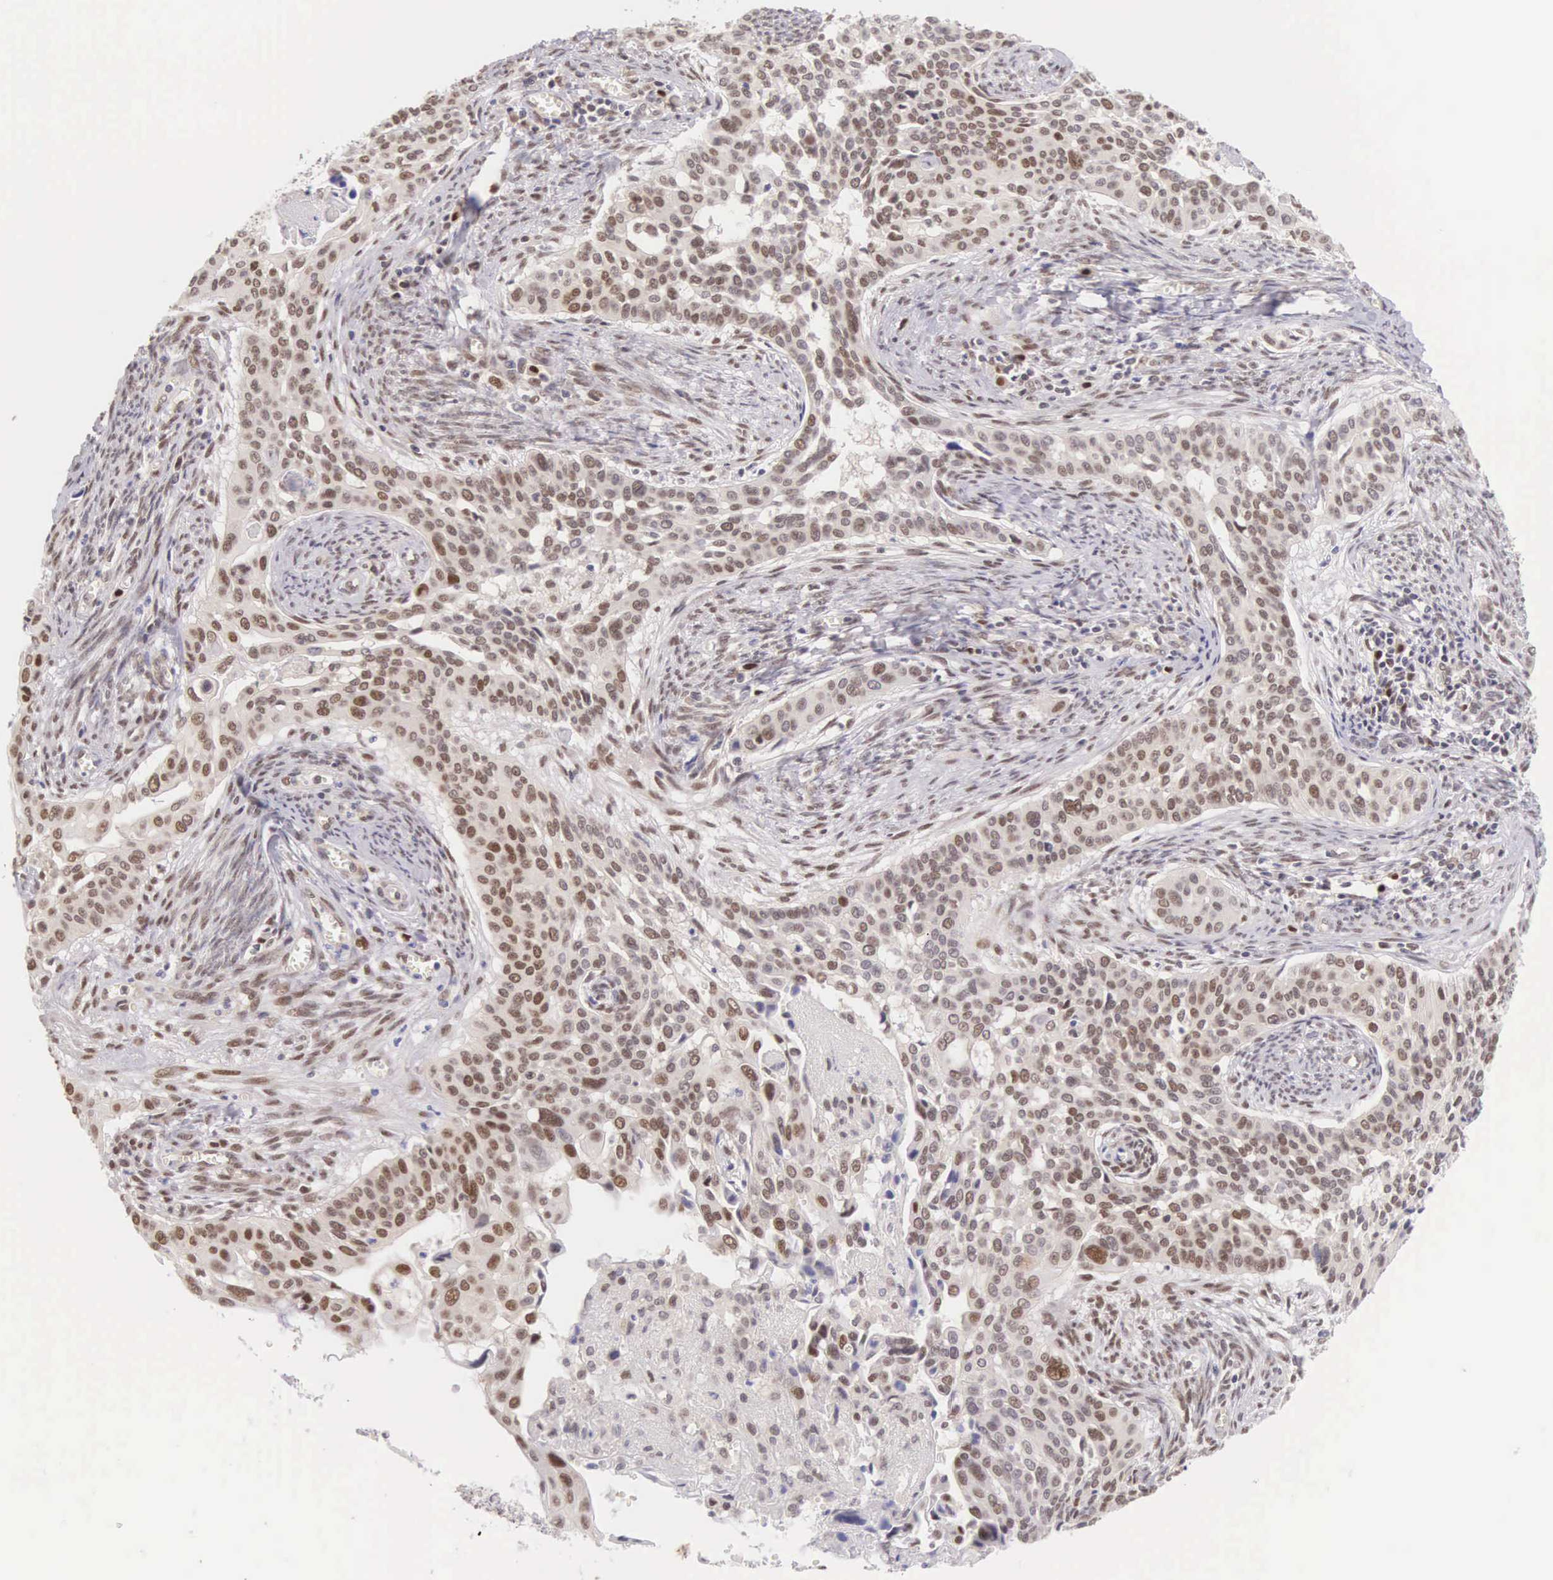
{"staining": {"intensity": "moderate", "quantity": ">75%", "location": "nuclear"}, "tissue": "cervical cancer", "cell_type": "Tumor cells", "image_type": "cancer", "snomed": [{"axis": "morphology", "description": "Squamous cell carcinoma, NOS"}, {"axis": "topography", "description": "Cervix"}], "caption": "A high-resolution image shows IHC staining of squamous cell carcinoma (cervical), which demonstrates moderate nuclear positivity in approximately >75% of tumor cells. Immunohistochemistry (ihc) stains the protein of interest in brown and the nuclei are stained blue.", "gene": "CCDC117", "patient": {"sex": "female", "age": 34}}